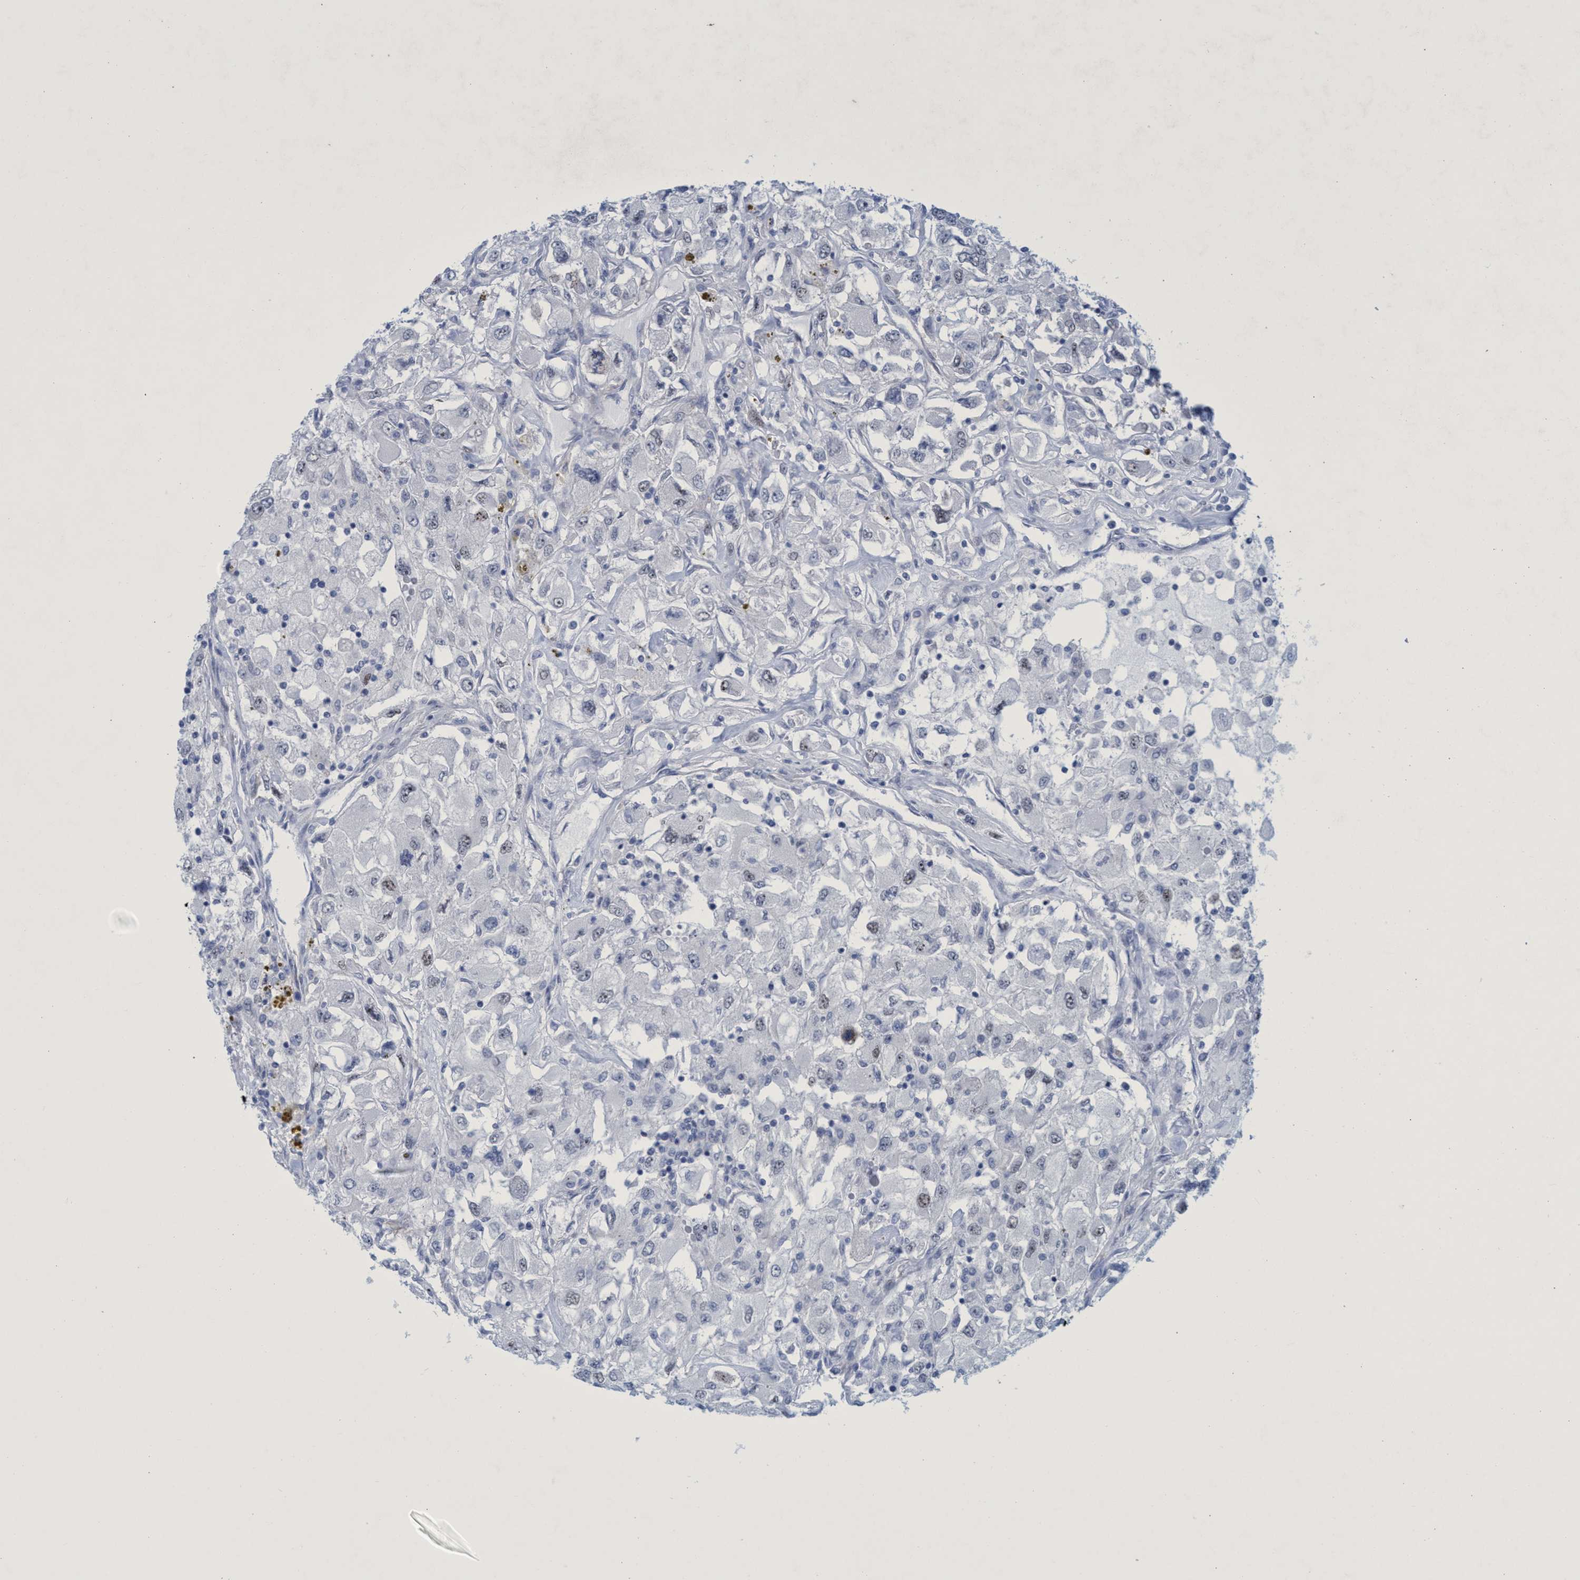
{"staining": {"intensity": "weak", "quantity": "<25%", "location": "nuclear"}, "tissue": "renal cancer", "cell_type": "Tumor cells", "image_type": "cancer", "snomed": [{"axis": "morphology", "description": "Adenocarcinoma, NOS"}, {"axis": "topography", "description": "Kidney"}], "caption": "DAB immunohistochemical staining of human renal cancer exhibits no significant positivity in tumor cells.", "gene": "R3HCC1", "patient": {"sex": "female", "age": 52}}